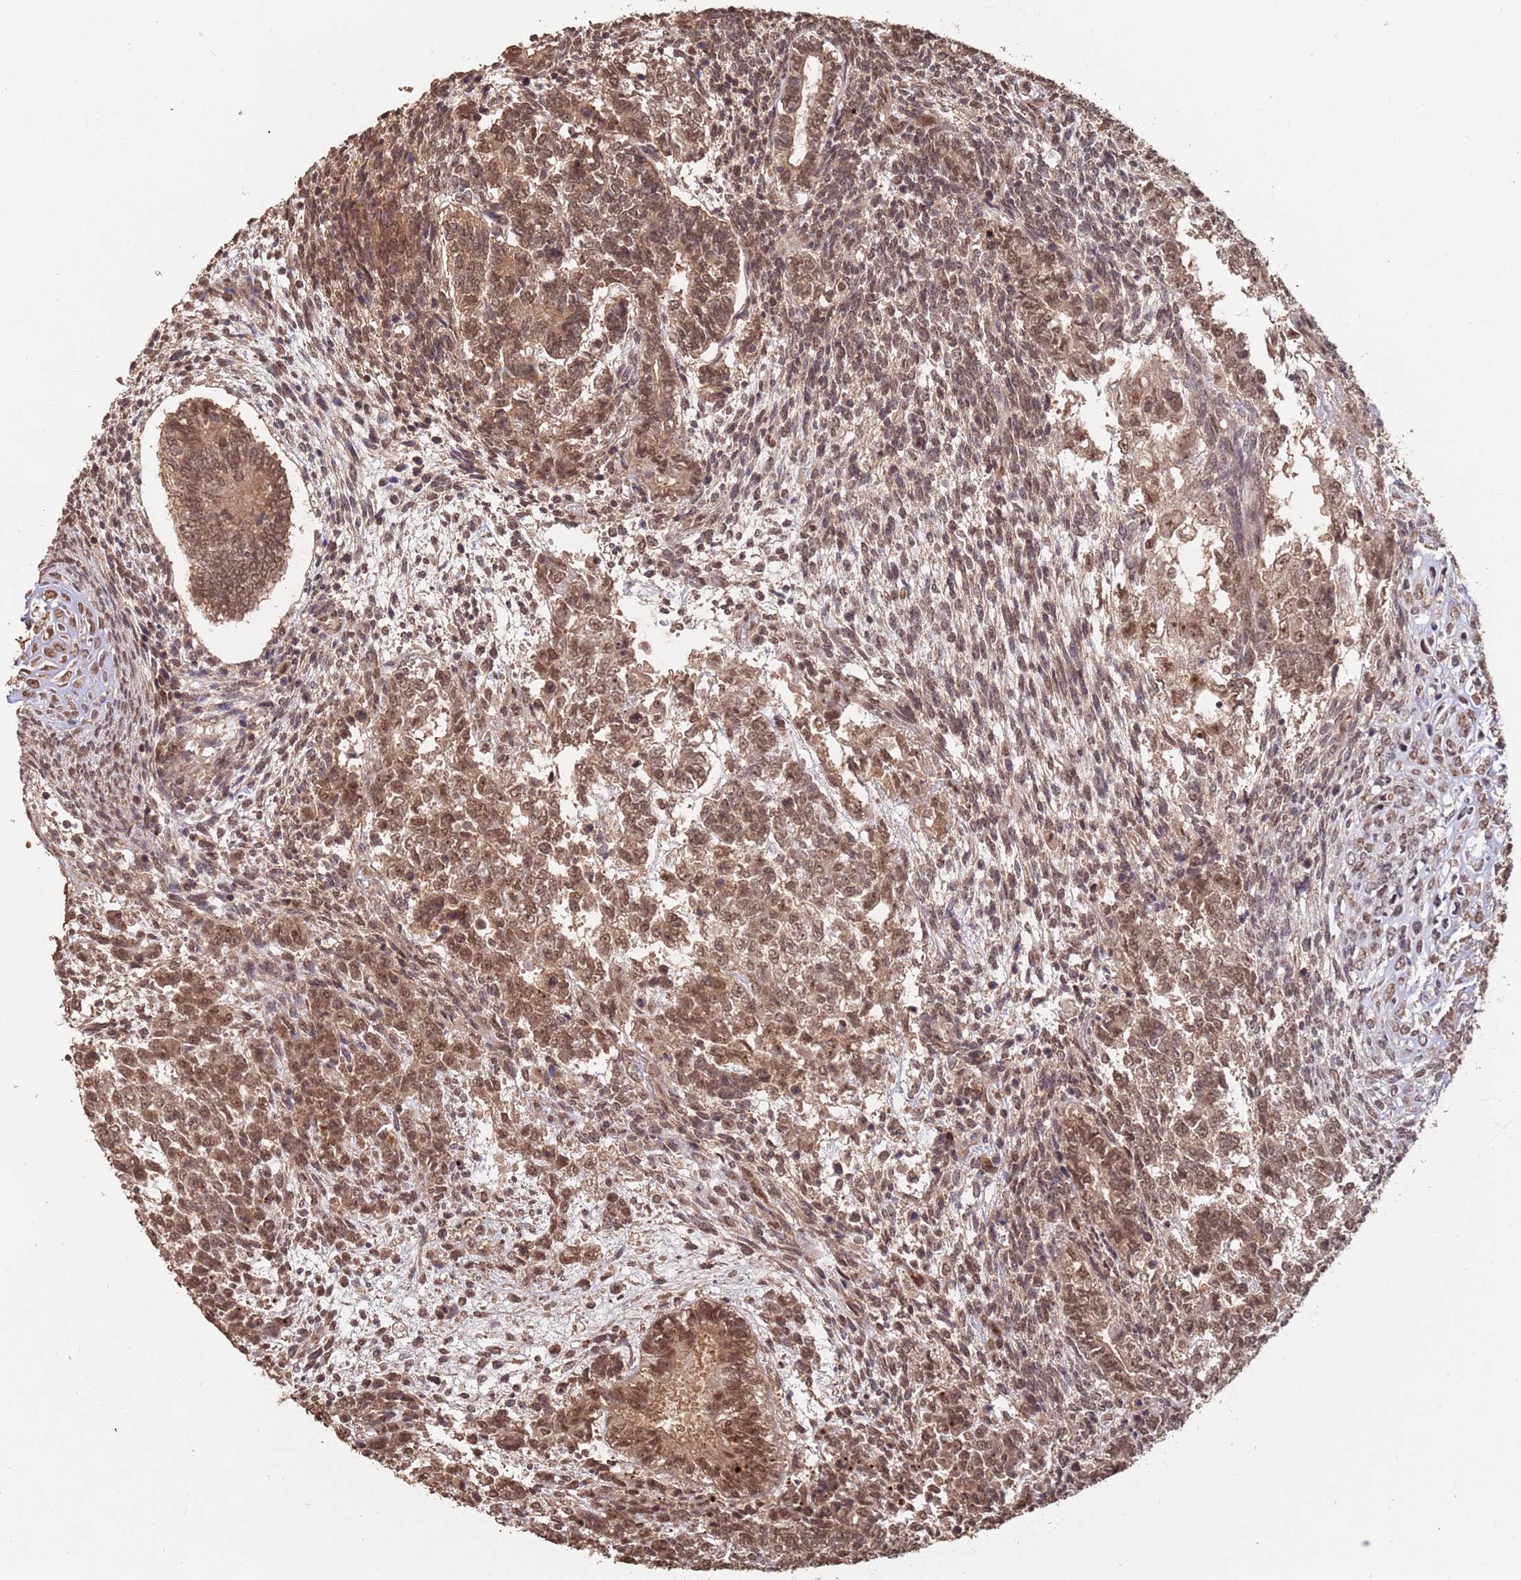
{"staining": {"intensity": "moderate", "quantity": ">75%", "location": "cytoplasmic/membranous,nuclear"}, "tissue": "testis cancer", "cell_type": "Tumor cells", "image_type": "cancer", "snomed": [{"axis": "morphology", "description": "Carcinoma, Embryonal, NOS"}, {"axis": "topography", "description": "Testis"}], "caption": "IHC of human testis cancer (embryonal carcinoma) demonstrates medium levels of moderate cytoplasmic/membranous and nuclear positivity in approximately >75% of tumor cells.", "gene": "RFXANK", "patient": {"sex": "male", "age": 23}}